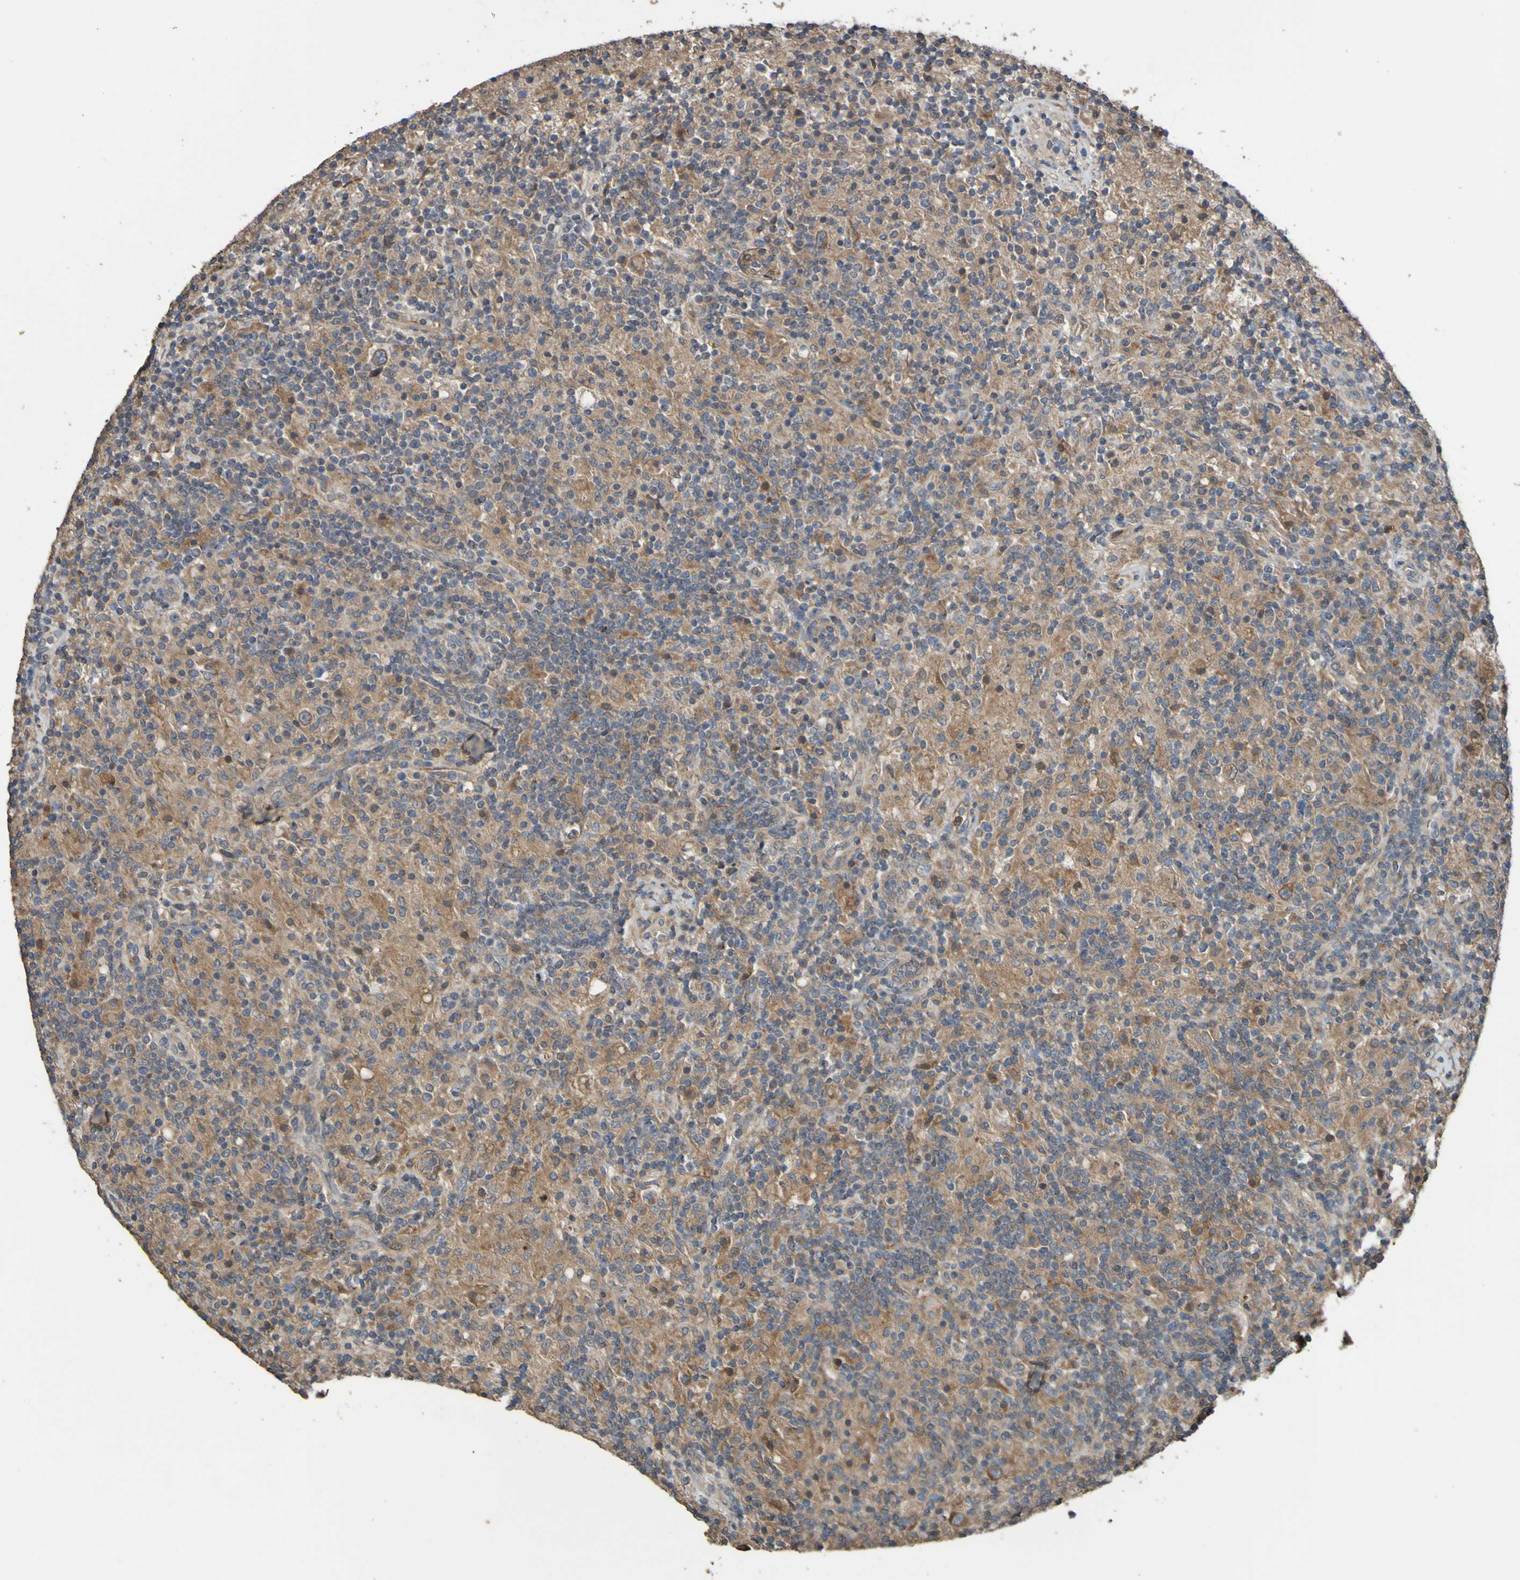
{"staining": {"intensity": "moderate", "quantity": ">75%", "location": "cytoplasmic/membranous"}, "tissue": "lymphoma", "cell_type": "Tumor cells", "image_type": "cancer", "snomed": [{"axis": "morphology", "description": "Hodgkin's disease, NOS"}, {"axis": "topography", "description": "Lymph node"}], "caption": "Hodgkin's disease stained with immunohistochemistry displays moderate cytoplasmic/membranous expression in approximately >75% of tumor cells.", "gene": "UCN", "patient": {"sex": "male", "age": 70}}